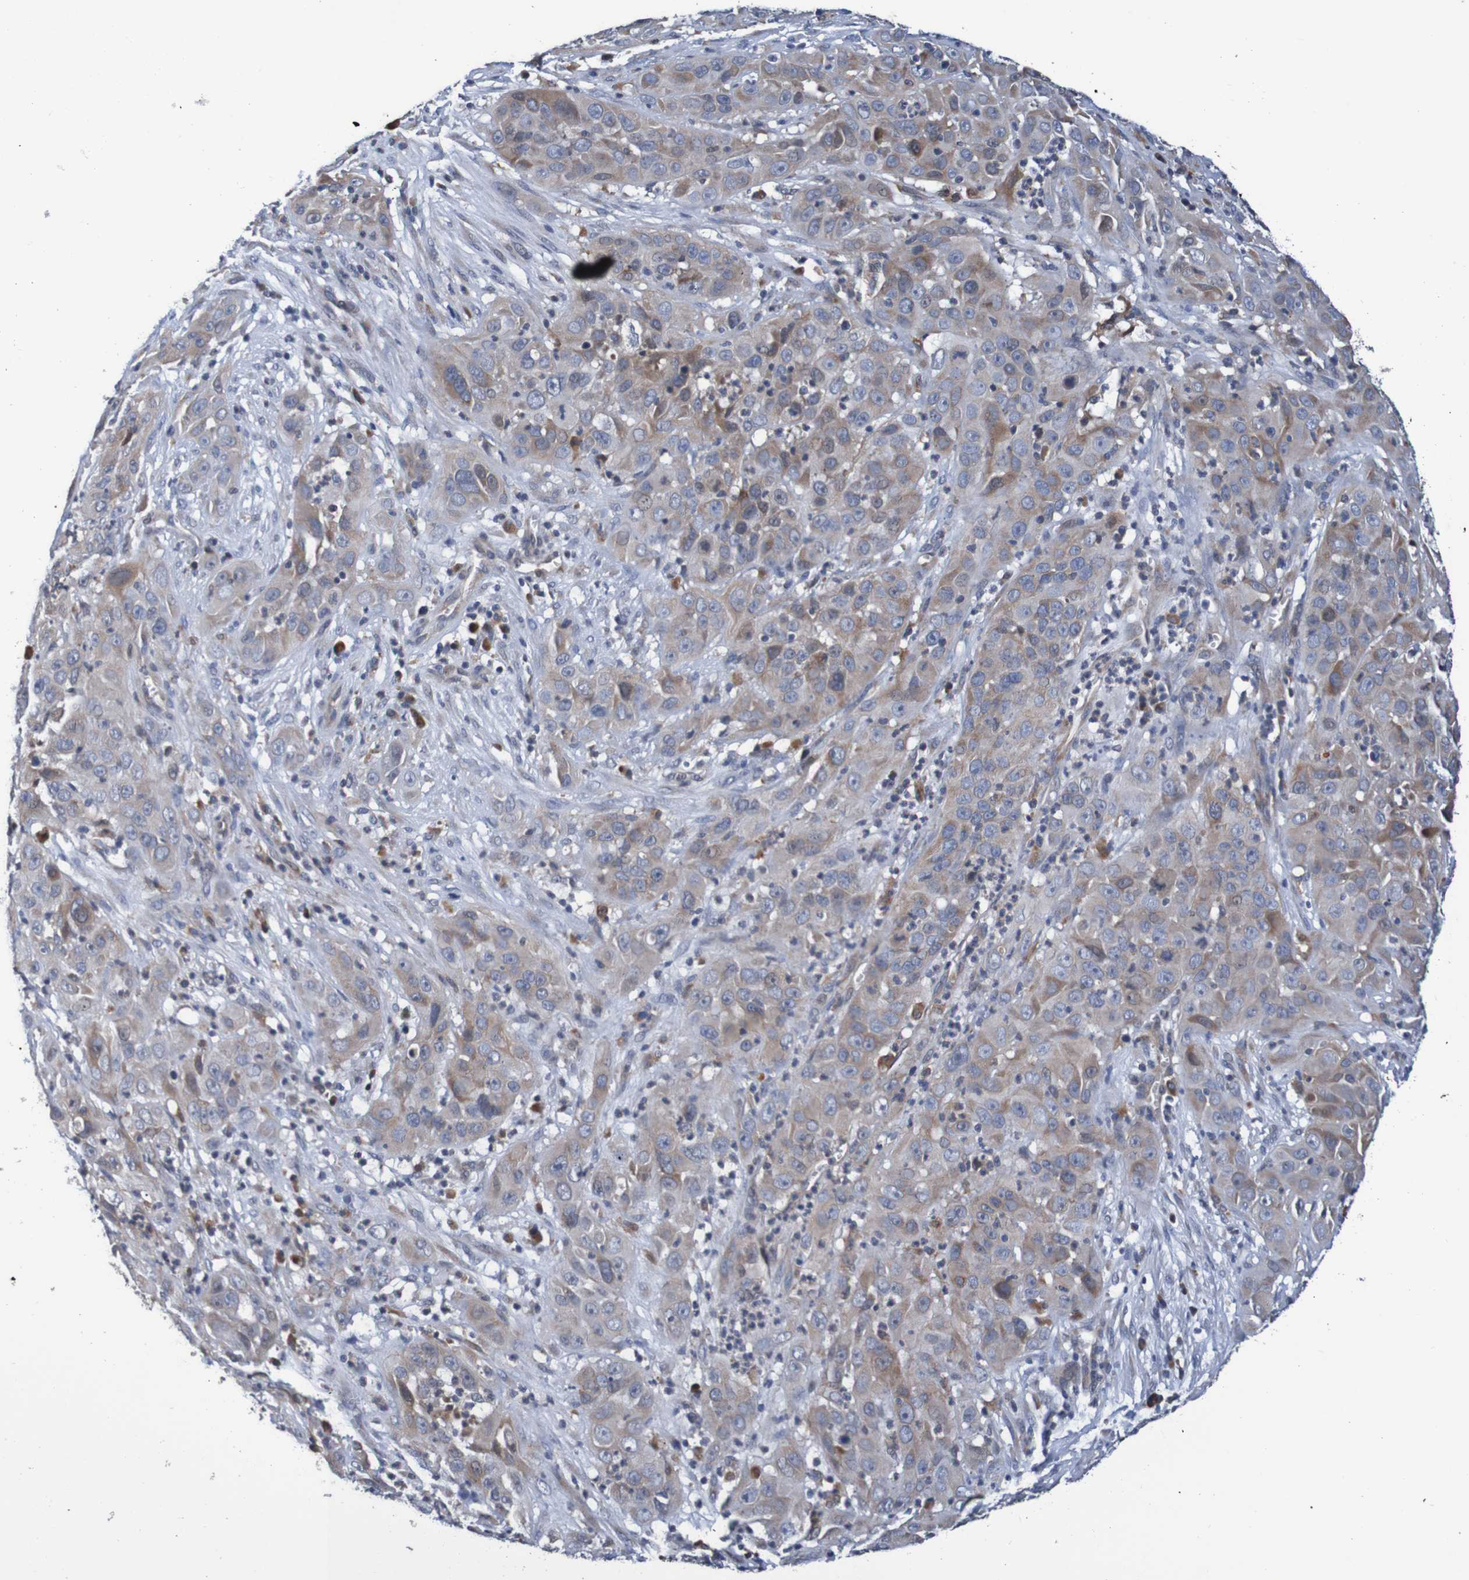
{"staining": {"intensity": "moderate", "quantity": "25%-75%", "location": "cytoplasmic/membranous"}, "tissue": "cervical cancer", "cell_type": "Tumor cells", "image_type": "cancer", "snomed": [{"axis": "morphology", "description": "Squamous cell carcinoma, NOS"}, {"axis": "topography", "description": "Cervix"}], "caption": "Squamous cell carcinoma (cervical) stained with a brown dye displays moderate cytoplasmic/membranous positive positivity in approximately 25%-75% of tumor cells.", "gene": "FIBP", "patient": {"sex": "female", "age": 32}}